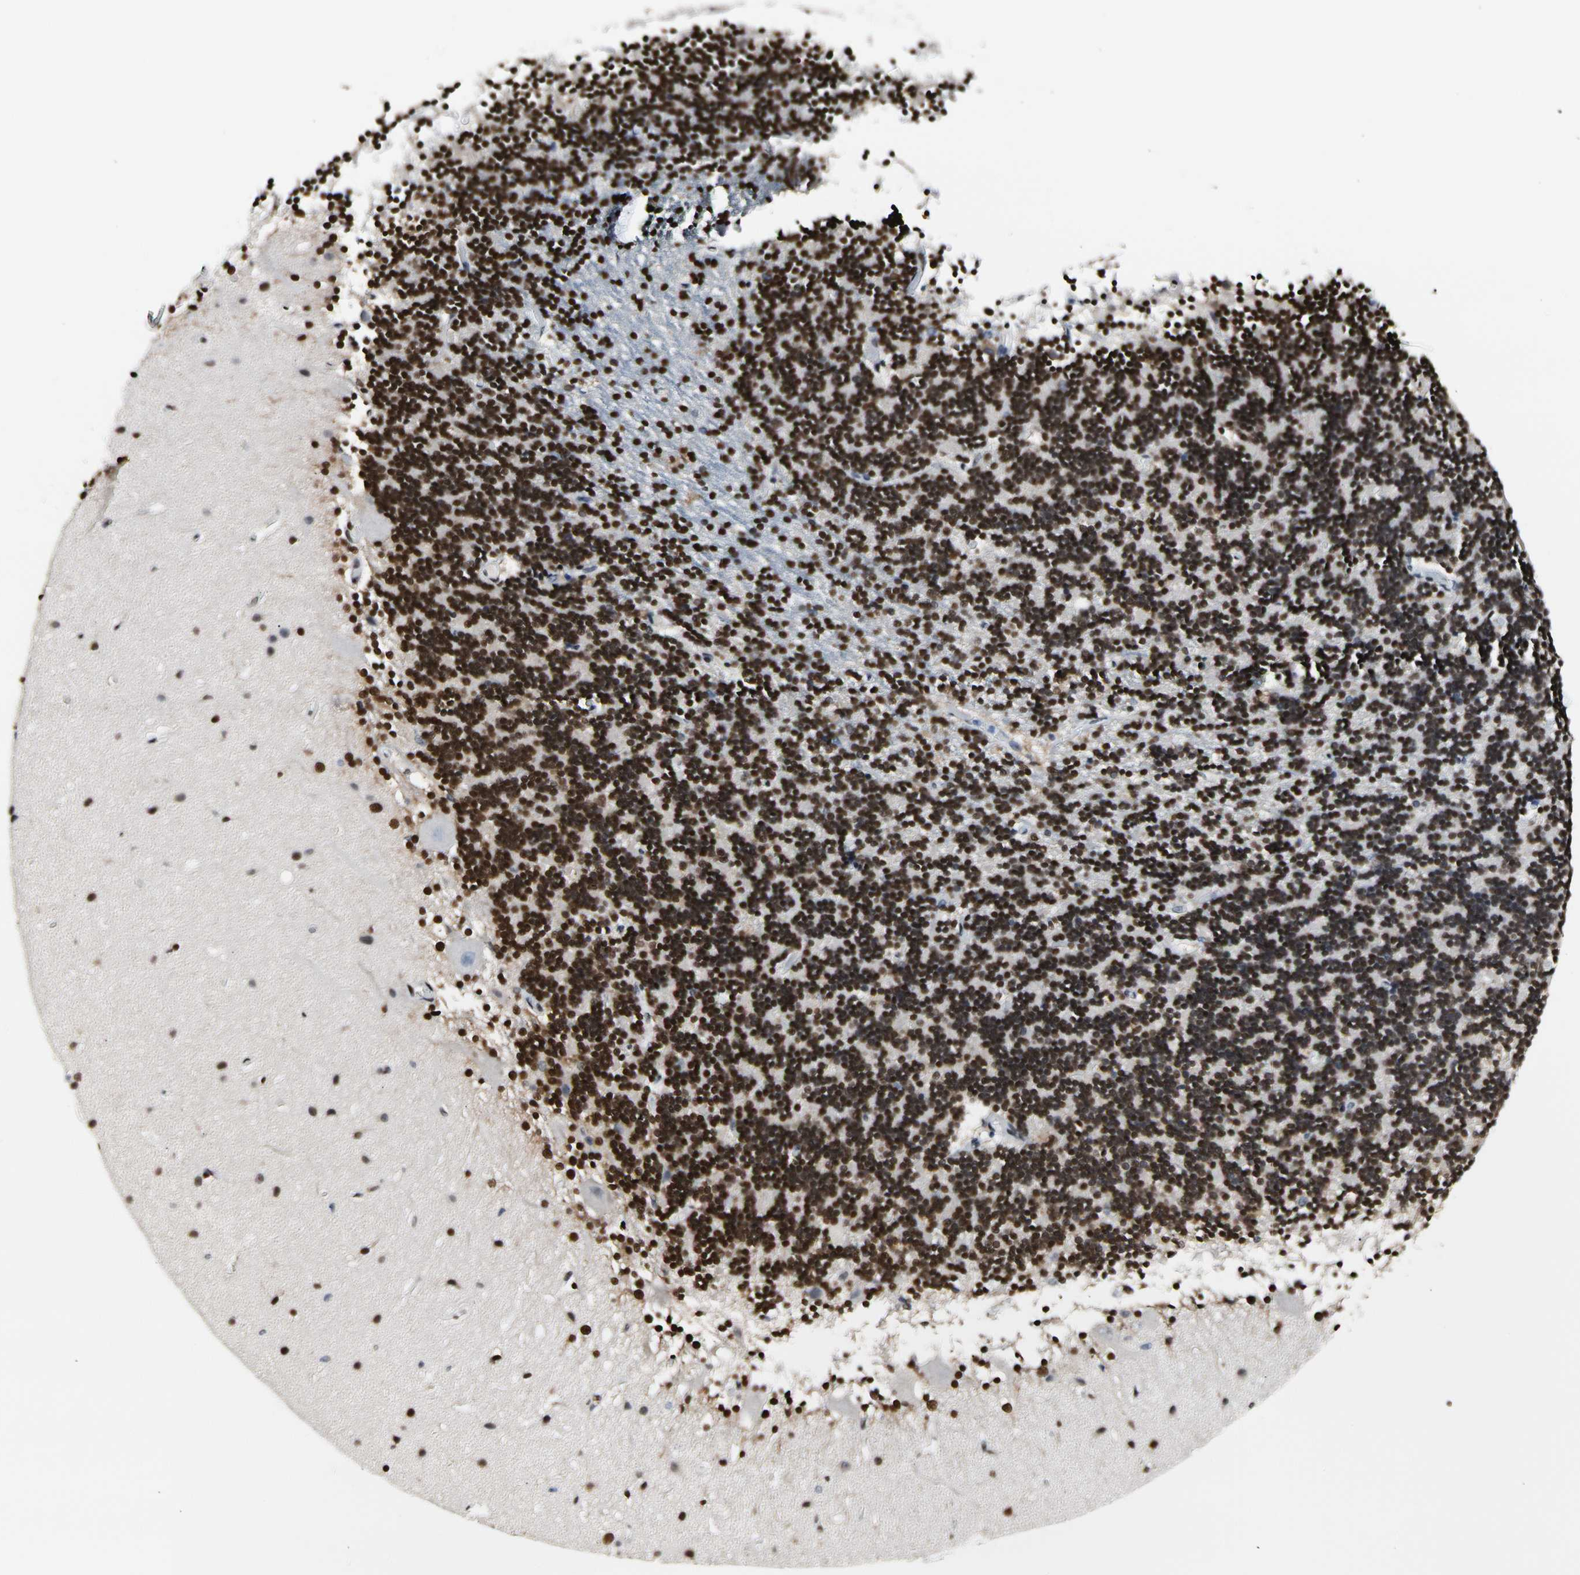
{"staining": {"intensity": "strong", "quantity": ">75%", "location": "nuclear"}, "tissue": "cerebellum", "cell_type": "Cells in granular layer", "image_type": "normal", "snomed": [{"axis": "morphology", "description": "Normal tissue, NOS"}, {"axis": "topography", "description": "Cerebellum"}], "caption": "IHC micrograph of benign human cerebellum stained for a protein (brown), which demonstrates high levels of strong nuclear expression in approximately >75% of cells in granular layer.", "gene": "NFIA", "patient": {"sex": "female", "age": 54}}